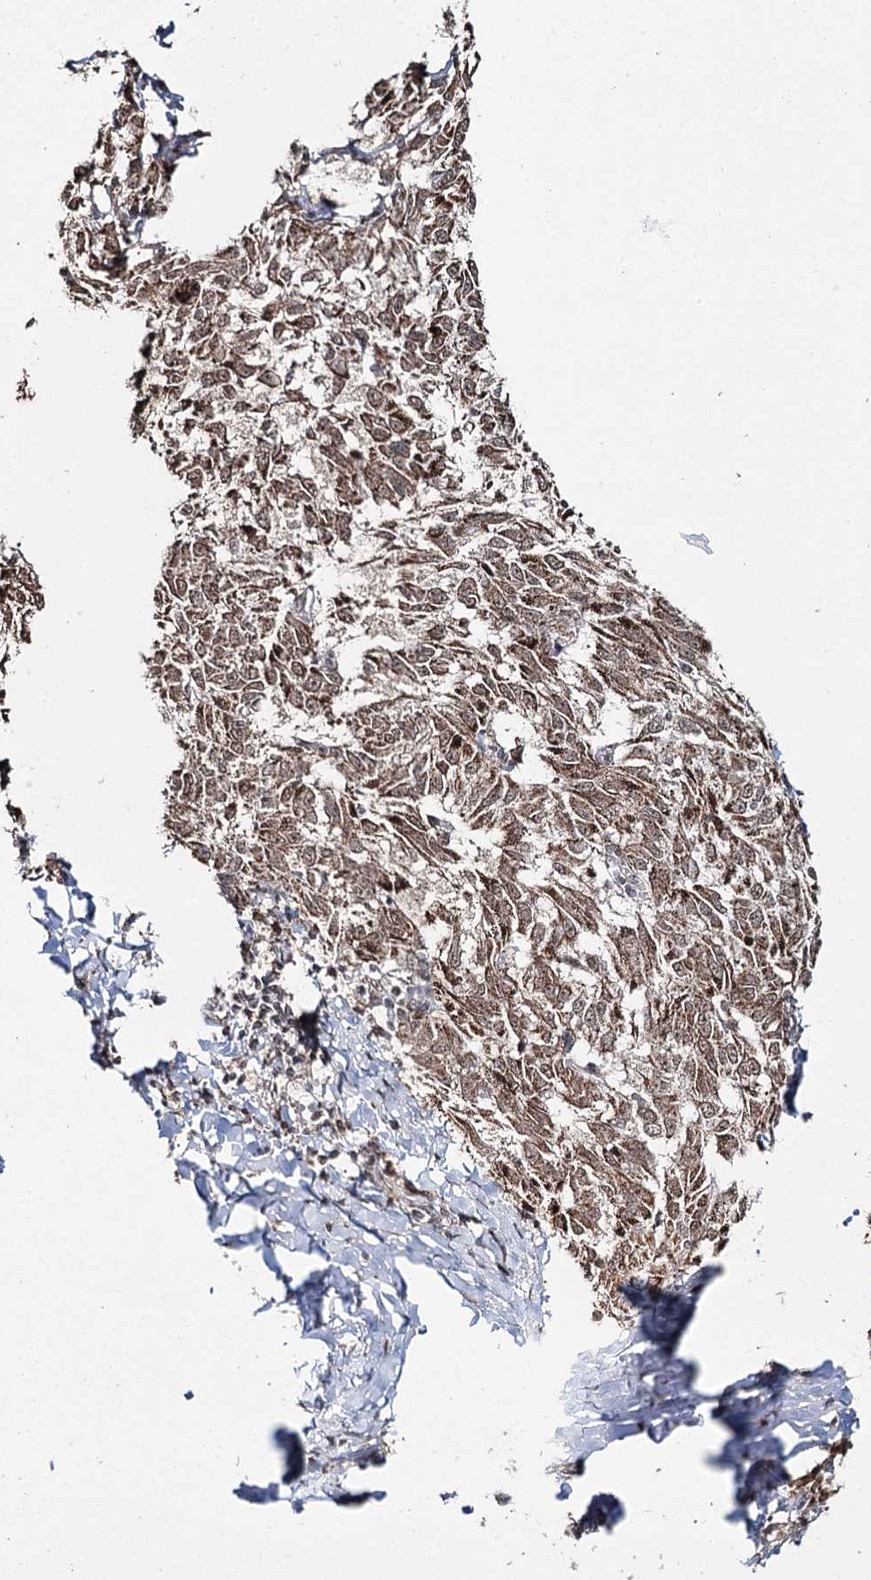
{"staining": {"intensity": "moderate", "quantity": ">75%", "location": "cytoplasmic/membranous"}, "tissue": "melanoma", "cell_type": "Tumor cells", "image_type": "cancer", "snomed": [{"axis": "morphology", "description": "Malignant melanoma, NOS"}, {"axis": "topography", "description": "Skin"}], "caption": "Approximately >75% of tumor cells in human malignant melanoma display moderate cytoplasmic/membranous protein positivity as visualized by brown immunohistochemical staining.", "gene": "PDHX", "patient": {"sex": "female", "age": 72}}